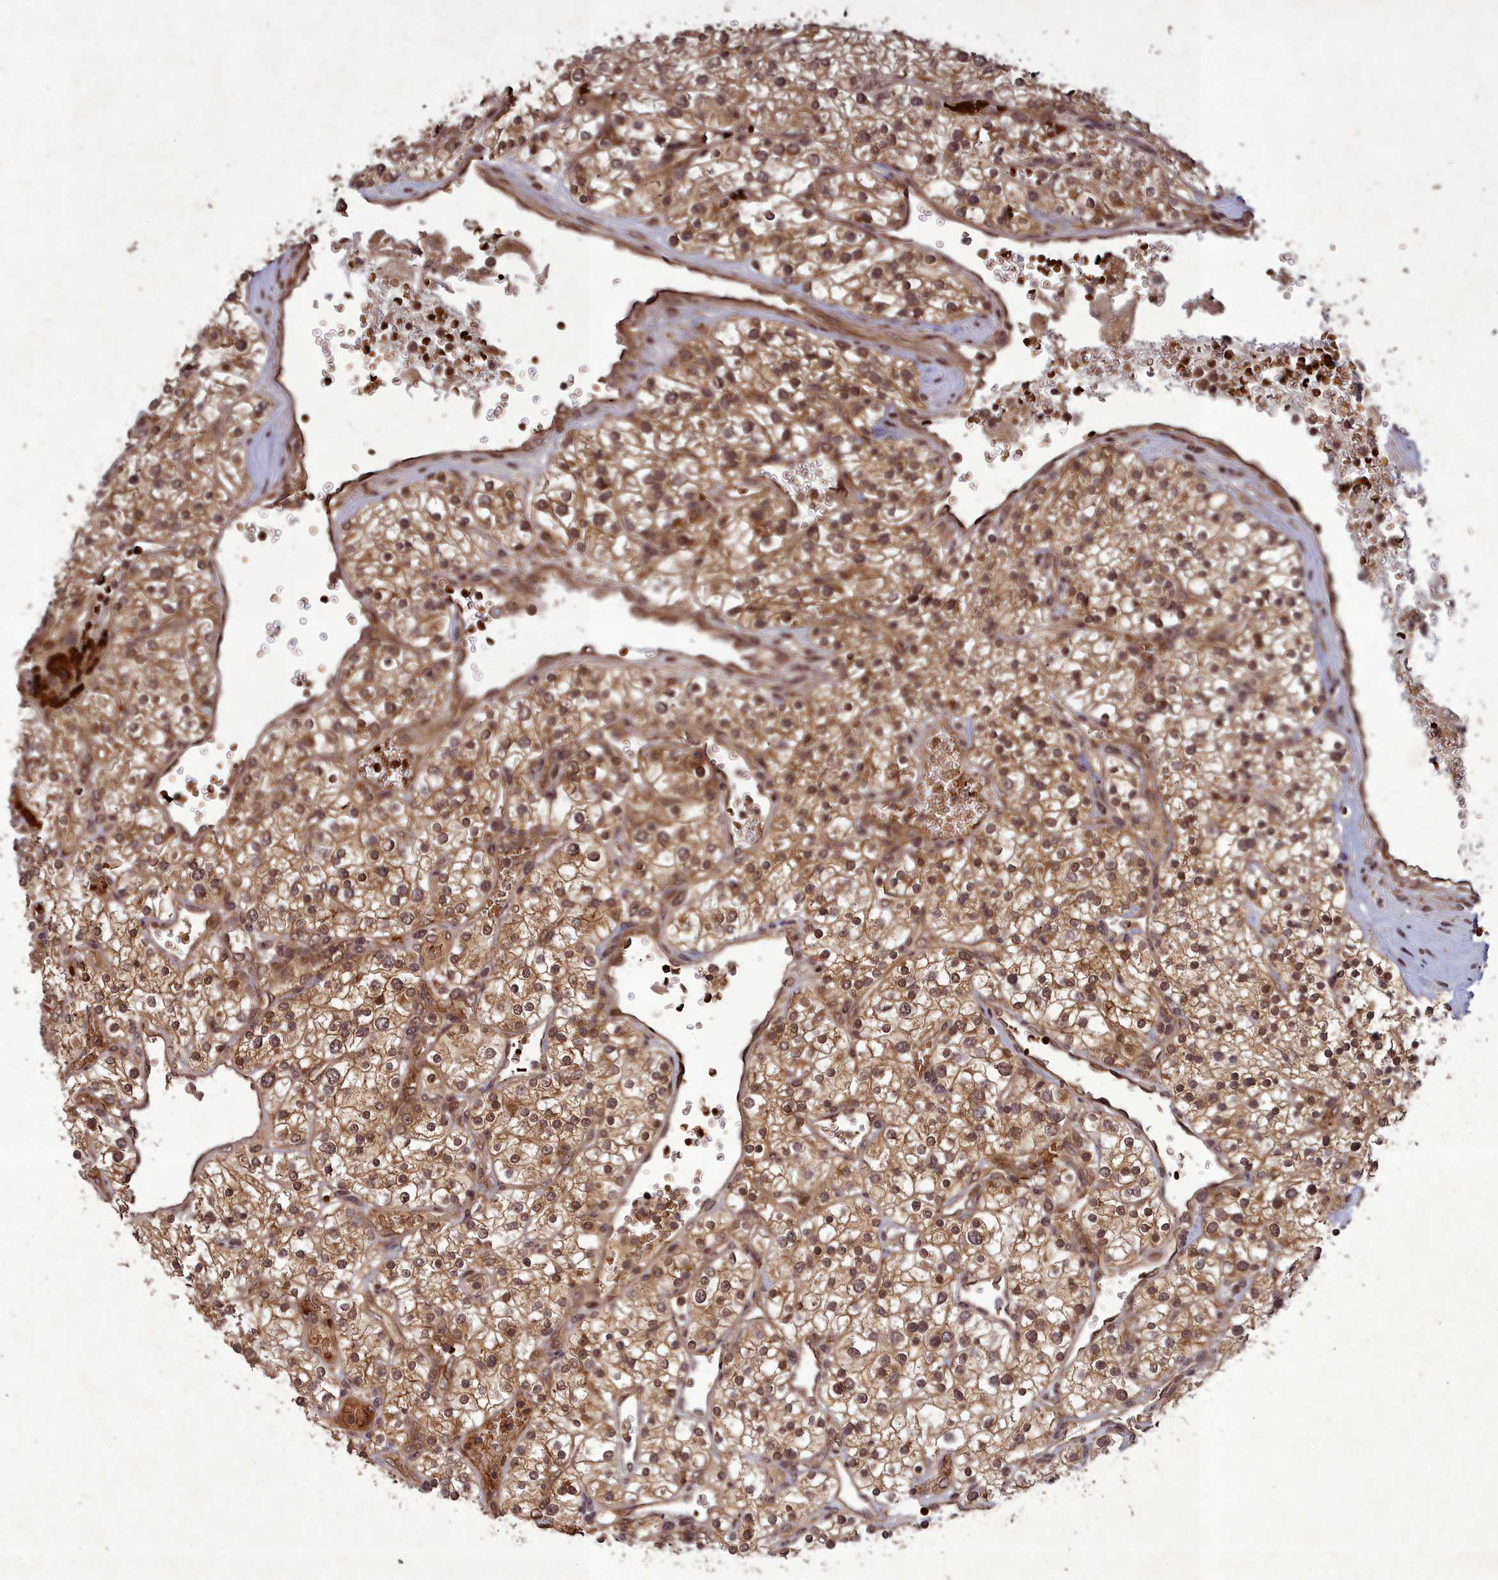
{"staining": {"intensity": "moderate", "quantity": ">75%", "location": "cytoplasmic/membranous,nuclear"}, "tissue": "renal cancer", "cell_type": "Tumor cells", "image_type": "cancer", "snomed": [{"axis": "morphology", "description": "Adenocarcinoma, NOS"}, {"axis": "topography", "description": "Kidney"}], "caption": "Immunohistochemical staining of renal cancer shows medium levels of moderate cytoplasmic/membranous and nuclear expression in about >75% of tumor cells.", "gene": "SRMS", "patient": {"sex": "male", "age": 80}}